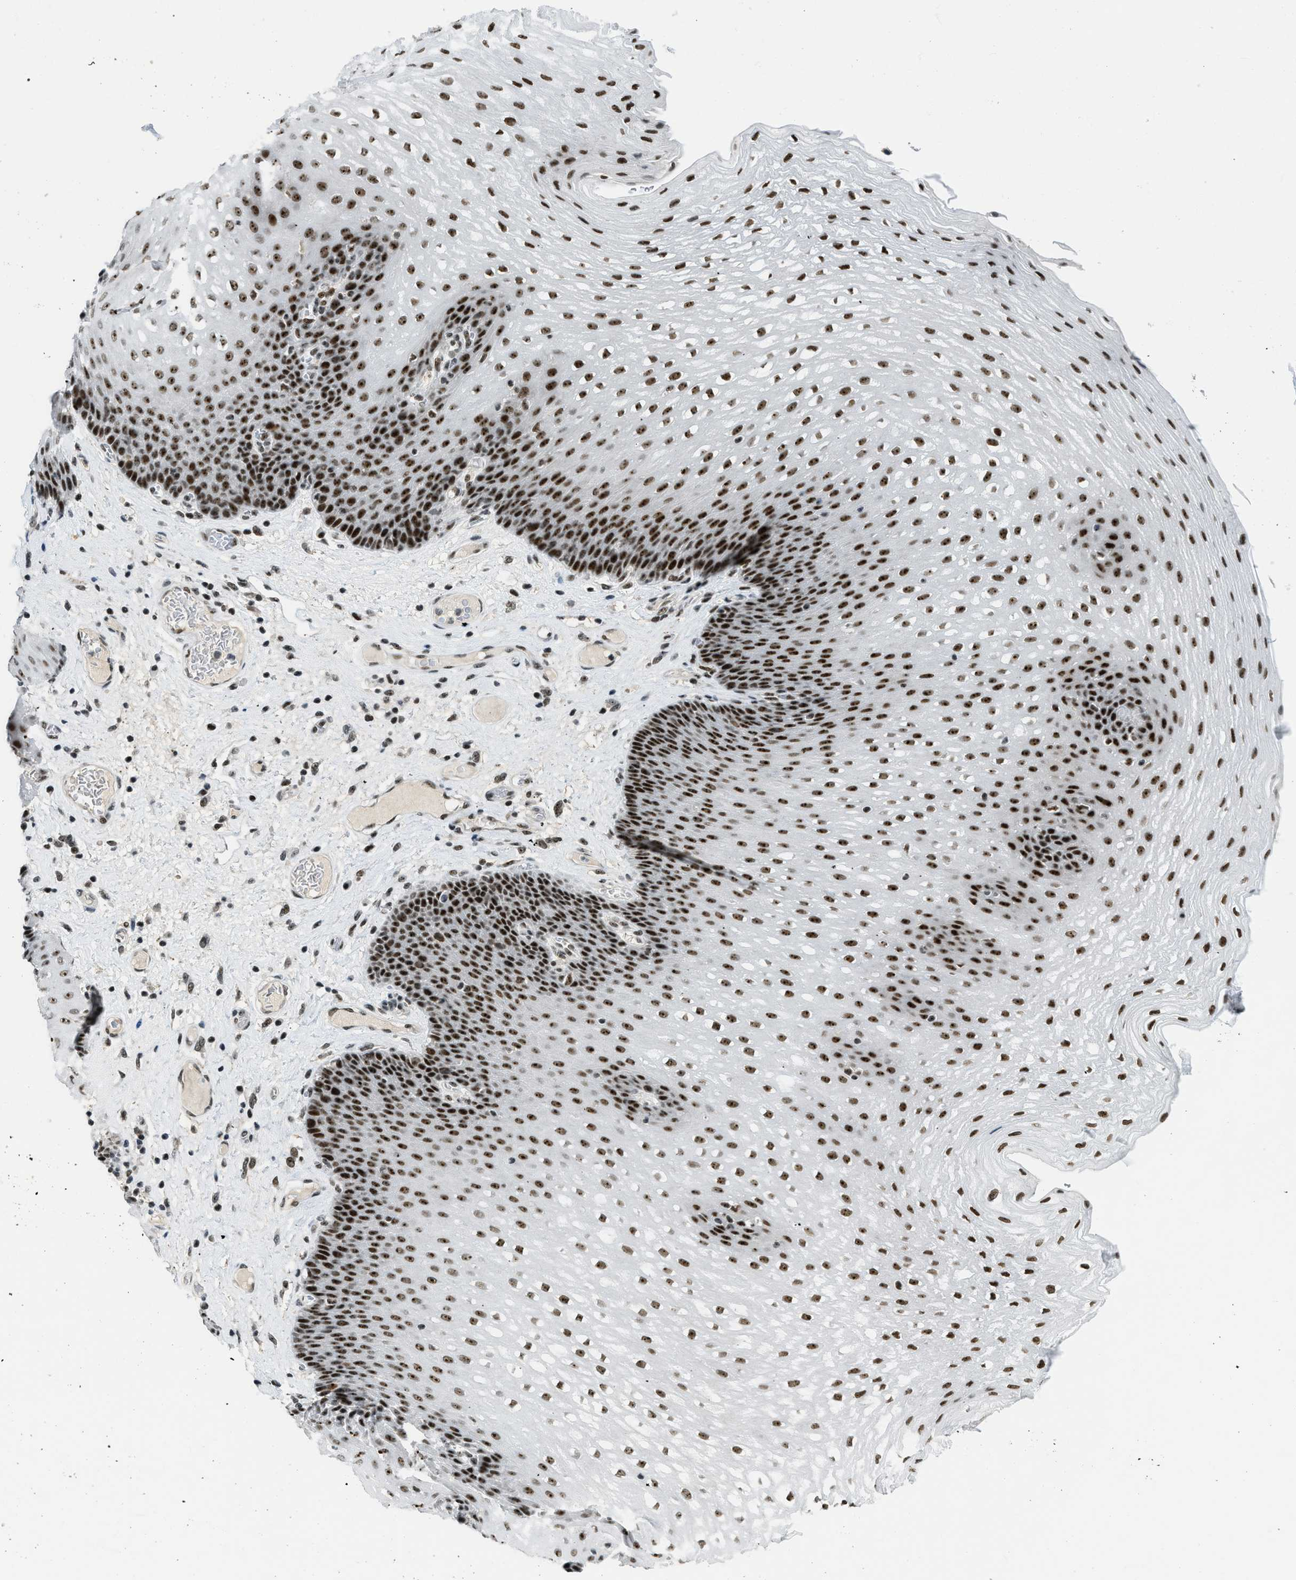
{"staining": {"intensity": "strong", "quantity": ">75%", "location": "nuclear"}, "tissue": "esophagus", "cell_type": "Squamous epithelial cells", "image_type": "normal", "snomed": [{"axis": "morphology", "description": "Normal tissue, NOS"}, {"axis": "topography", "description": "Esophagus"}], "caption": "Immunohistochemical staining of unremarkable esophagus reveals high levels of strong nuclear expression in approximately >75% of squamous epithelial cells. The staining is performed using DAB (3,3'-diaminobenzidine) brown chromogen to label protein expression. The nuclei are counter-stained blue using hematoxylin.", "gene": "URB1", "patient": {"sex": "male", "age": 48}}